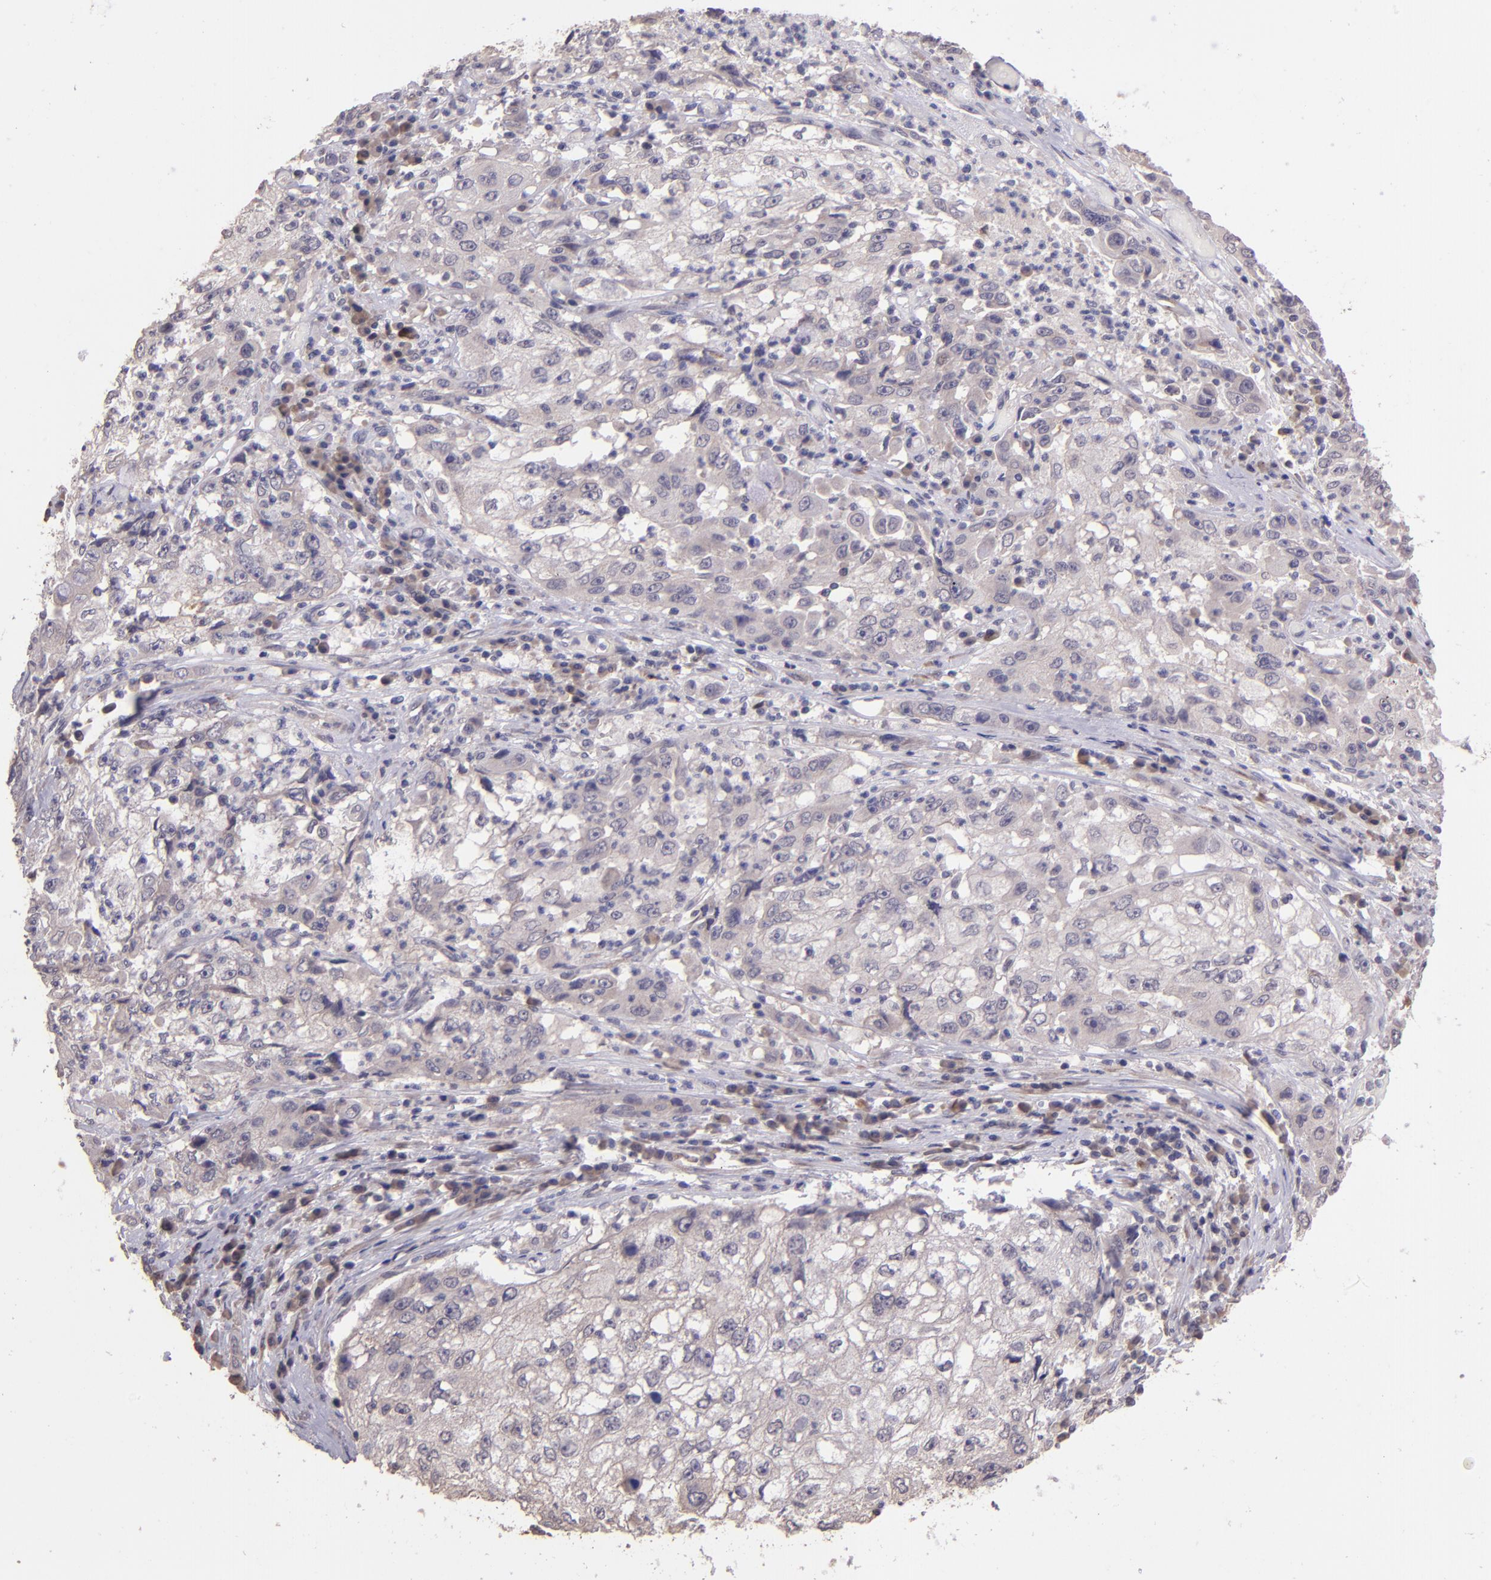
{"staining": {"intensity": "weak", "quantity": ">75%", "location": "cytoplasmic/membranous"}, "tissue": "cervical cancer", "cell_type": "Tumor cells", "image_type": "cancer", "snomed": [{"axis": "morphology", "description": "Squamous cell carcinoma, NOS"}, {"axis": "topography", "description": "Cervix"}], "caption": "Immunohistochemical staining of cervical squamous cell carcinoma displays weak cytoplasmic/membranous protein staining in about >75% of tumor cells.", "gene": "TAF7L", "patient": {"sex": "female", "age": 36}}